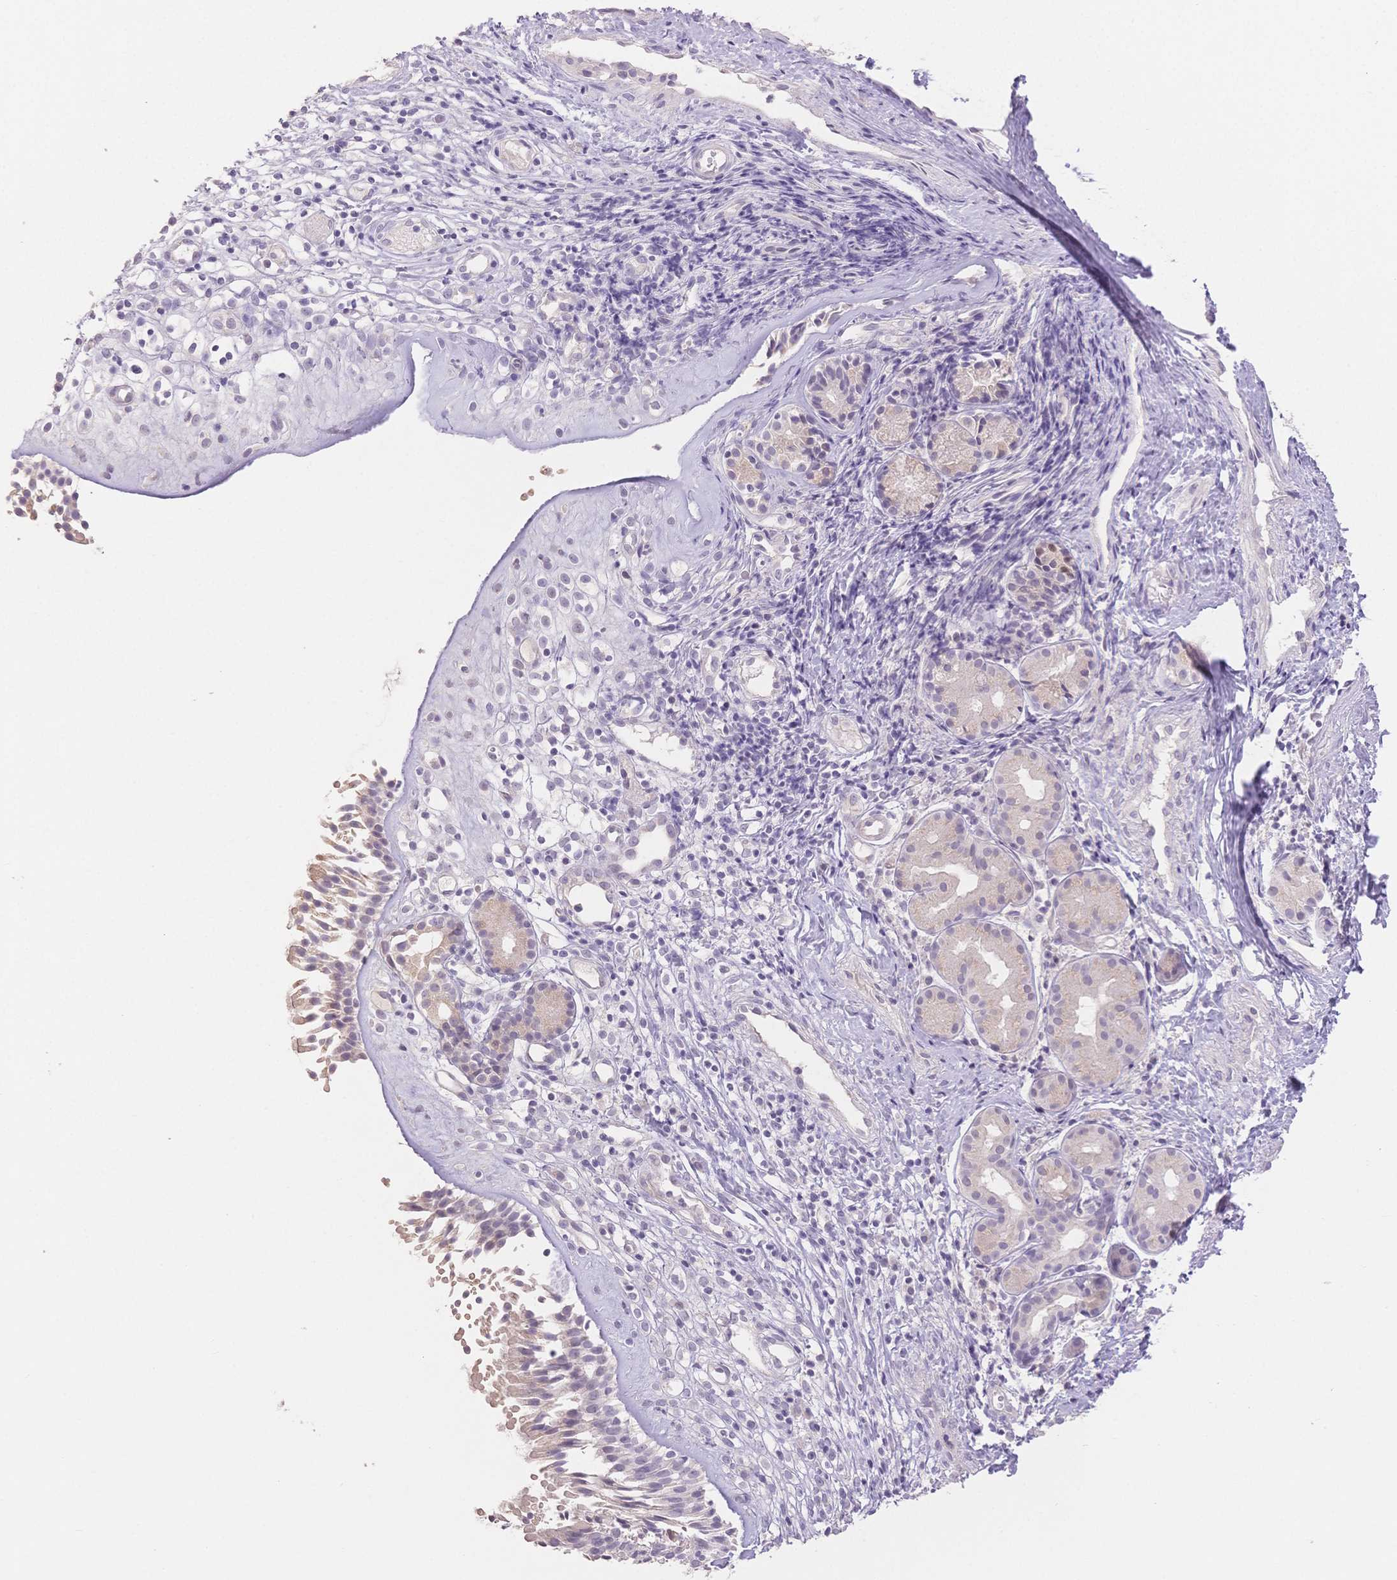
{"staining": {"intensity": "weak", "quantity": "<25%", "location": "cytoplasmic/membranous"}, "tissue": "nasopharynx", "cell_type": "Respiratory epithelial cells", "image_type": "normal", "snomed": [{"axis": "morphology", "description": "Normal tissue, NOS"}, {"axis": "topography", "description": "Nasopharynx"}], "caption": "The immunohistochemistry image has no significant expression in respiratory epithelial cells of nasopharynx. (DAB immunohistochemistry (IHC), high magnification).", "gene": "SUV39H2", "patient": {"sex": "male", "age": 58}}